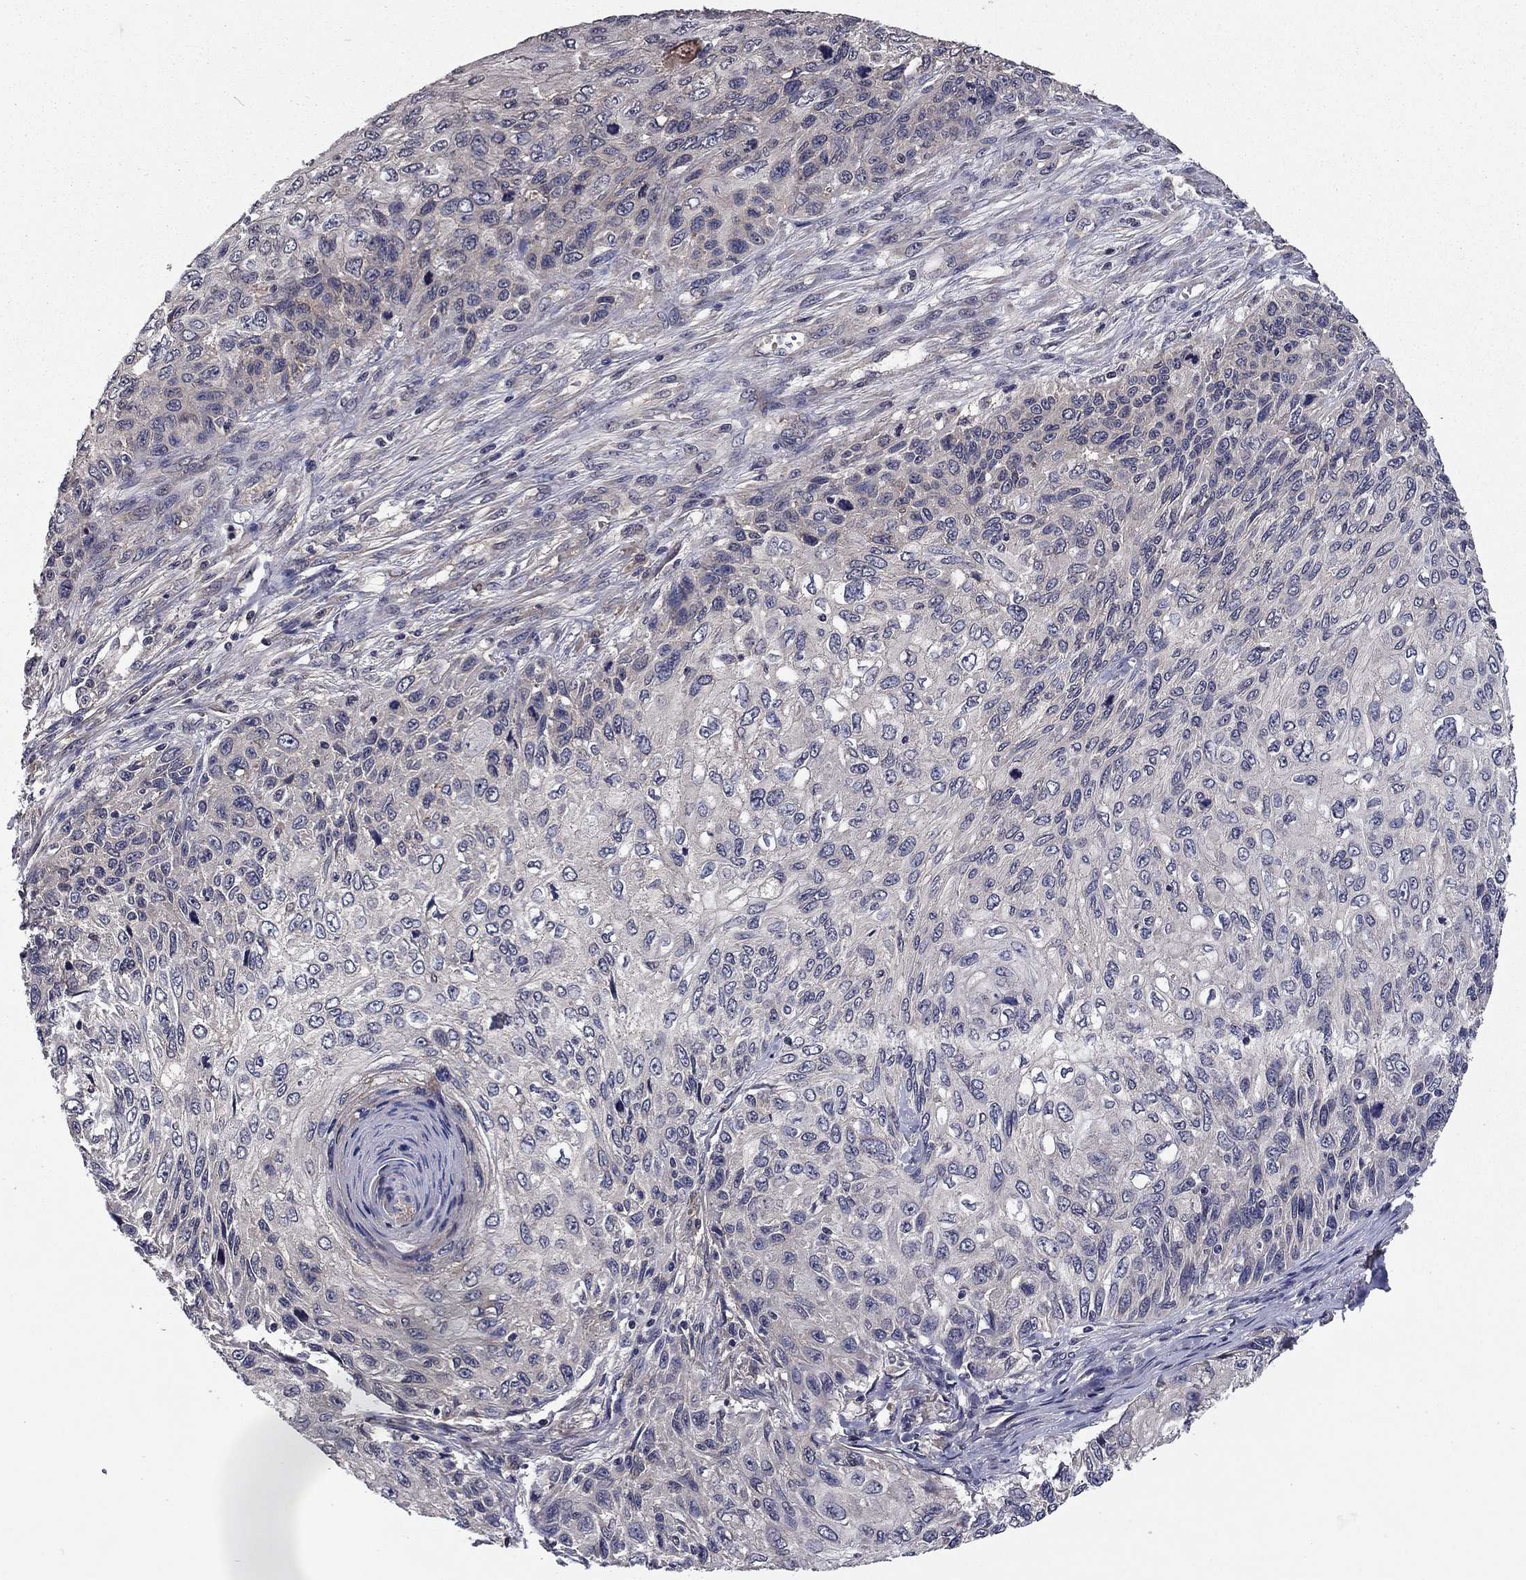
{"staining": {"intensity": "negative", "quantity": "none", "location": "none"}, "tissue": "skin cancer", "cell_type": "Tumor cells", "image_type": "cancer", "snomed": [{"axis": "morphology", "description": "Squamous cell carcinoma, NOS"}, {"axis": "topography", "description": "Skin"}], "caption": "Immunohistochemistry (IHC) of human skin cancer (squamous cell carcinoma) exhibits no staining in tumor cells.", "gene": "PROS1", "patient": {"sex": "male", "age": 92}}